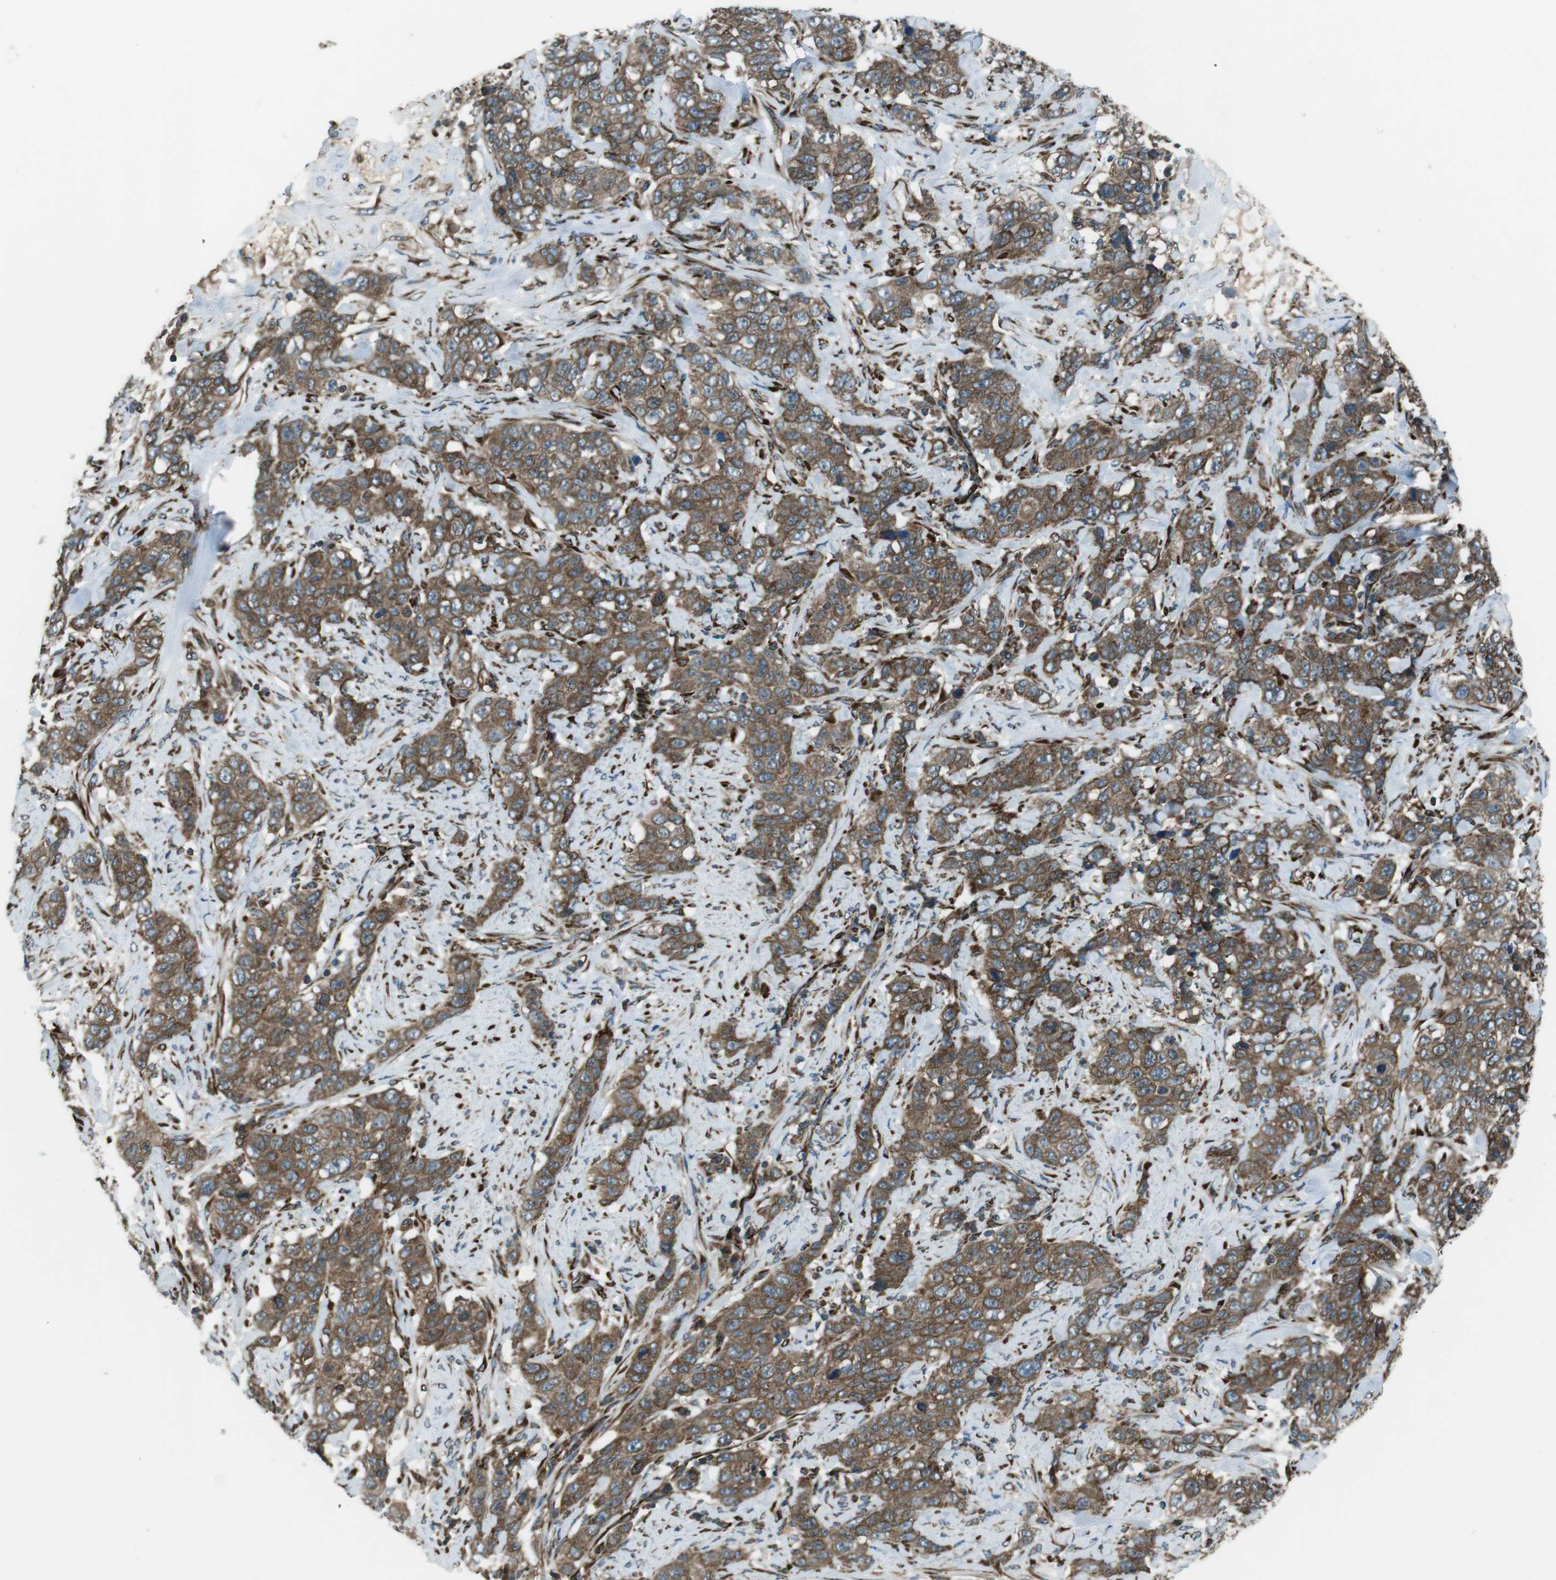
{"staining": {"intensity": "moderate", "quantity": ">75%", "location": "cytoplasmic/membranous"}, "tissue": "stomach cancer", "cell_type": "Tumor cells", "image_type": "cancer", "snomed": [{"axis": "morphology", "description": "Adenocarcinoma, NOS"}, {"axis": "topography", "description": "Stomach"}], "caption": "Immunohistochemical staining of adenocarcinoma (stomach) displays medium levels of moderate cytoplasmic/membranous protein positivity in about >75% of tumor cells. (DAB IHC, brown staining for protein, blue staining for nuclei).", "gene": "KTN1", "patient": {"sex": "male", "age": 48}}